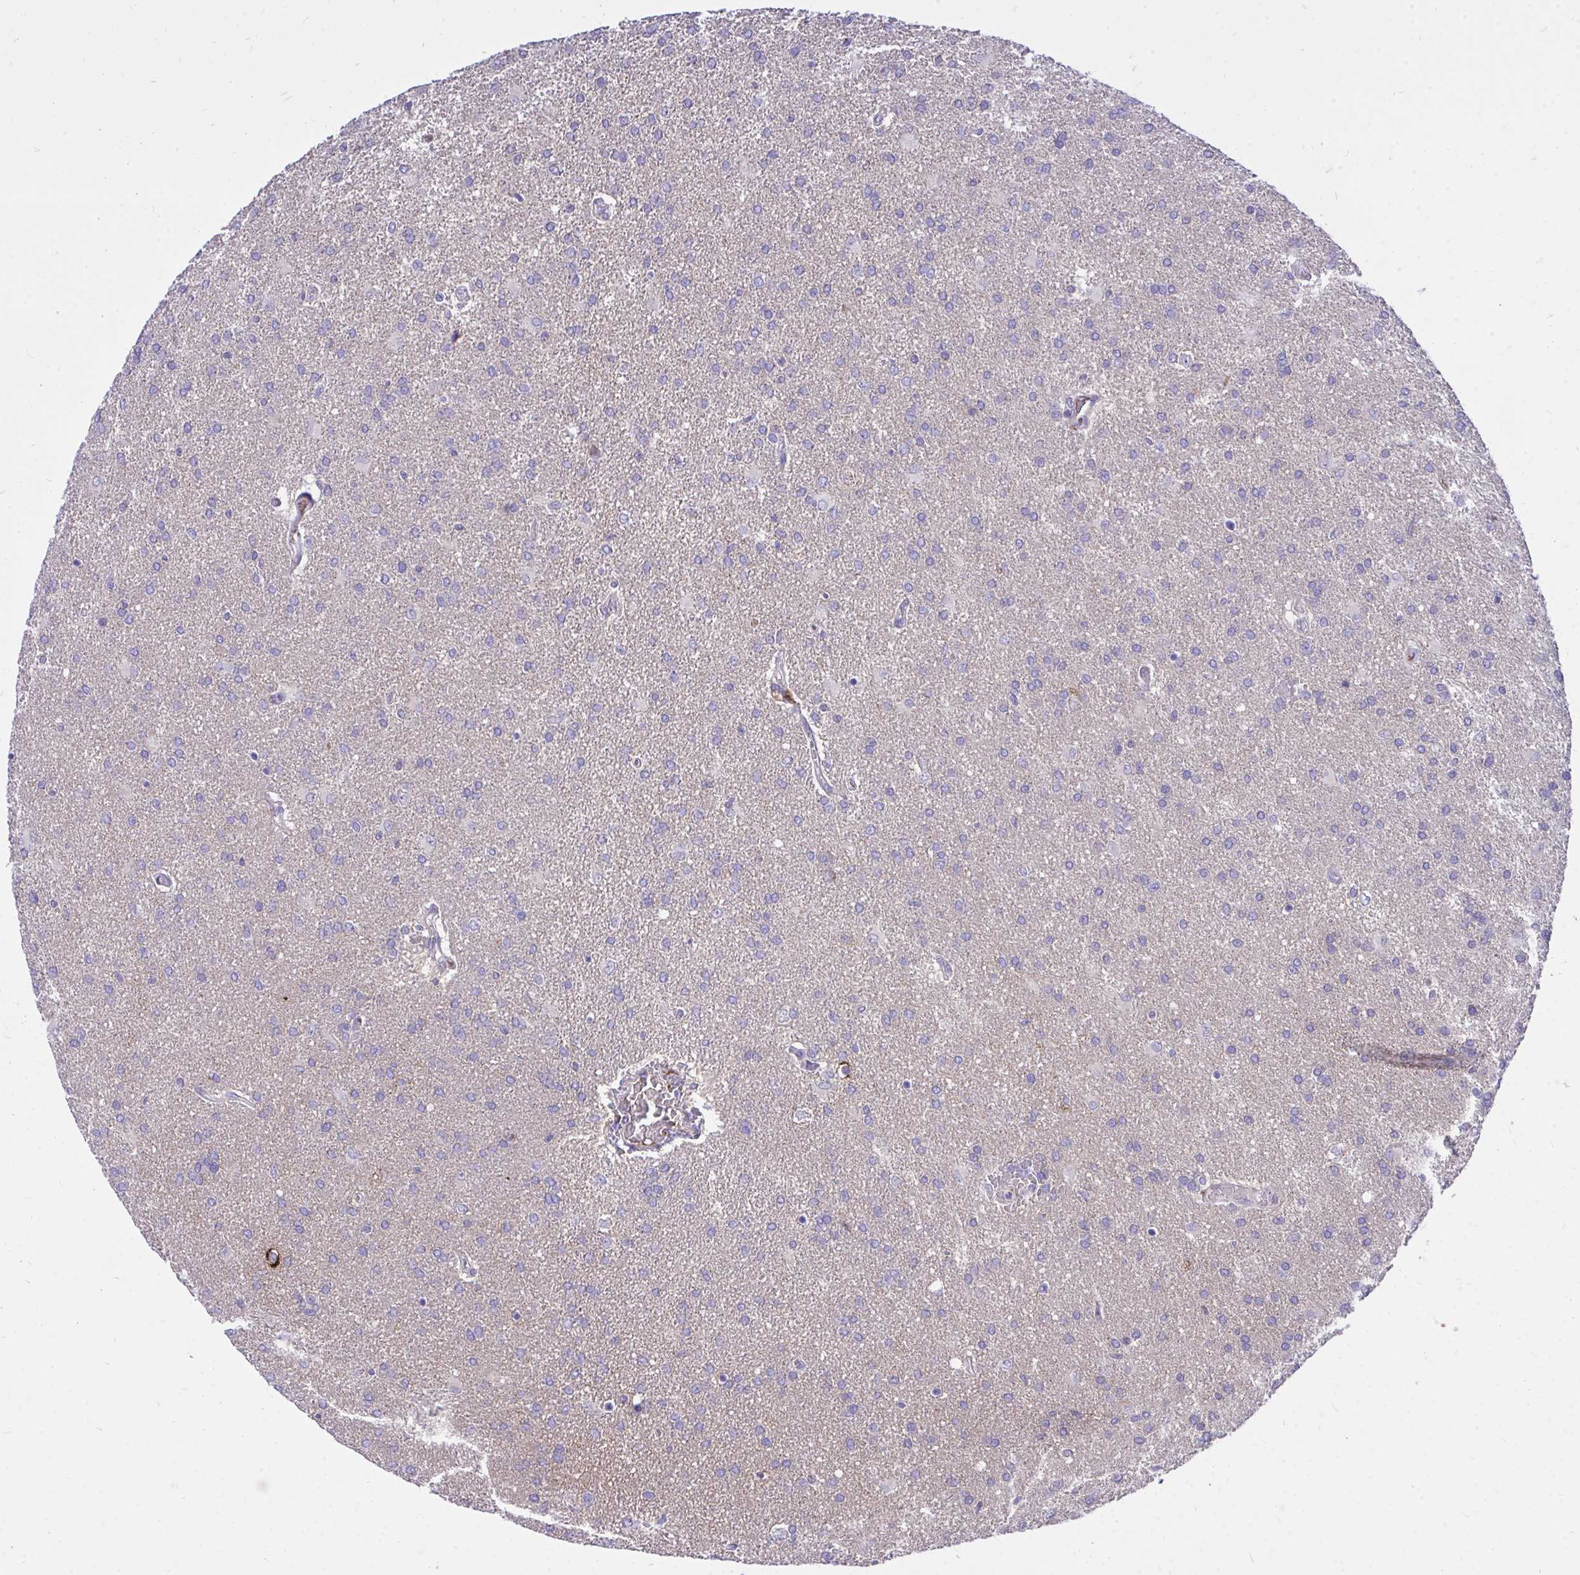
{"staining": {"intensity": "weak", "quantity": "<25%", "location": "cytoplasmic/membranous"}, "tissue": "glioma", "cell_type": "Tumor cells", "image_type": "cancer", "snomed": [{"axis": "morphology", "description": "Glioma, malignant, High grade"}, {"axis": "topography", "description": "Brain"}], "caption": "Immunohistochemical staining of glioma shows no significant staining in tumor cells. (DAB (3,3'-diaminobenzidine) immunohistochemistry (IHC), high magnification).", "gene": "TP53I11", "patient": {"sex": "male", "age": 68}}